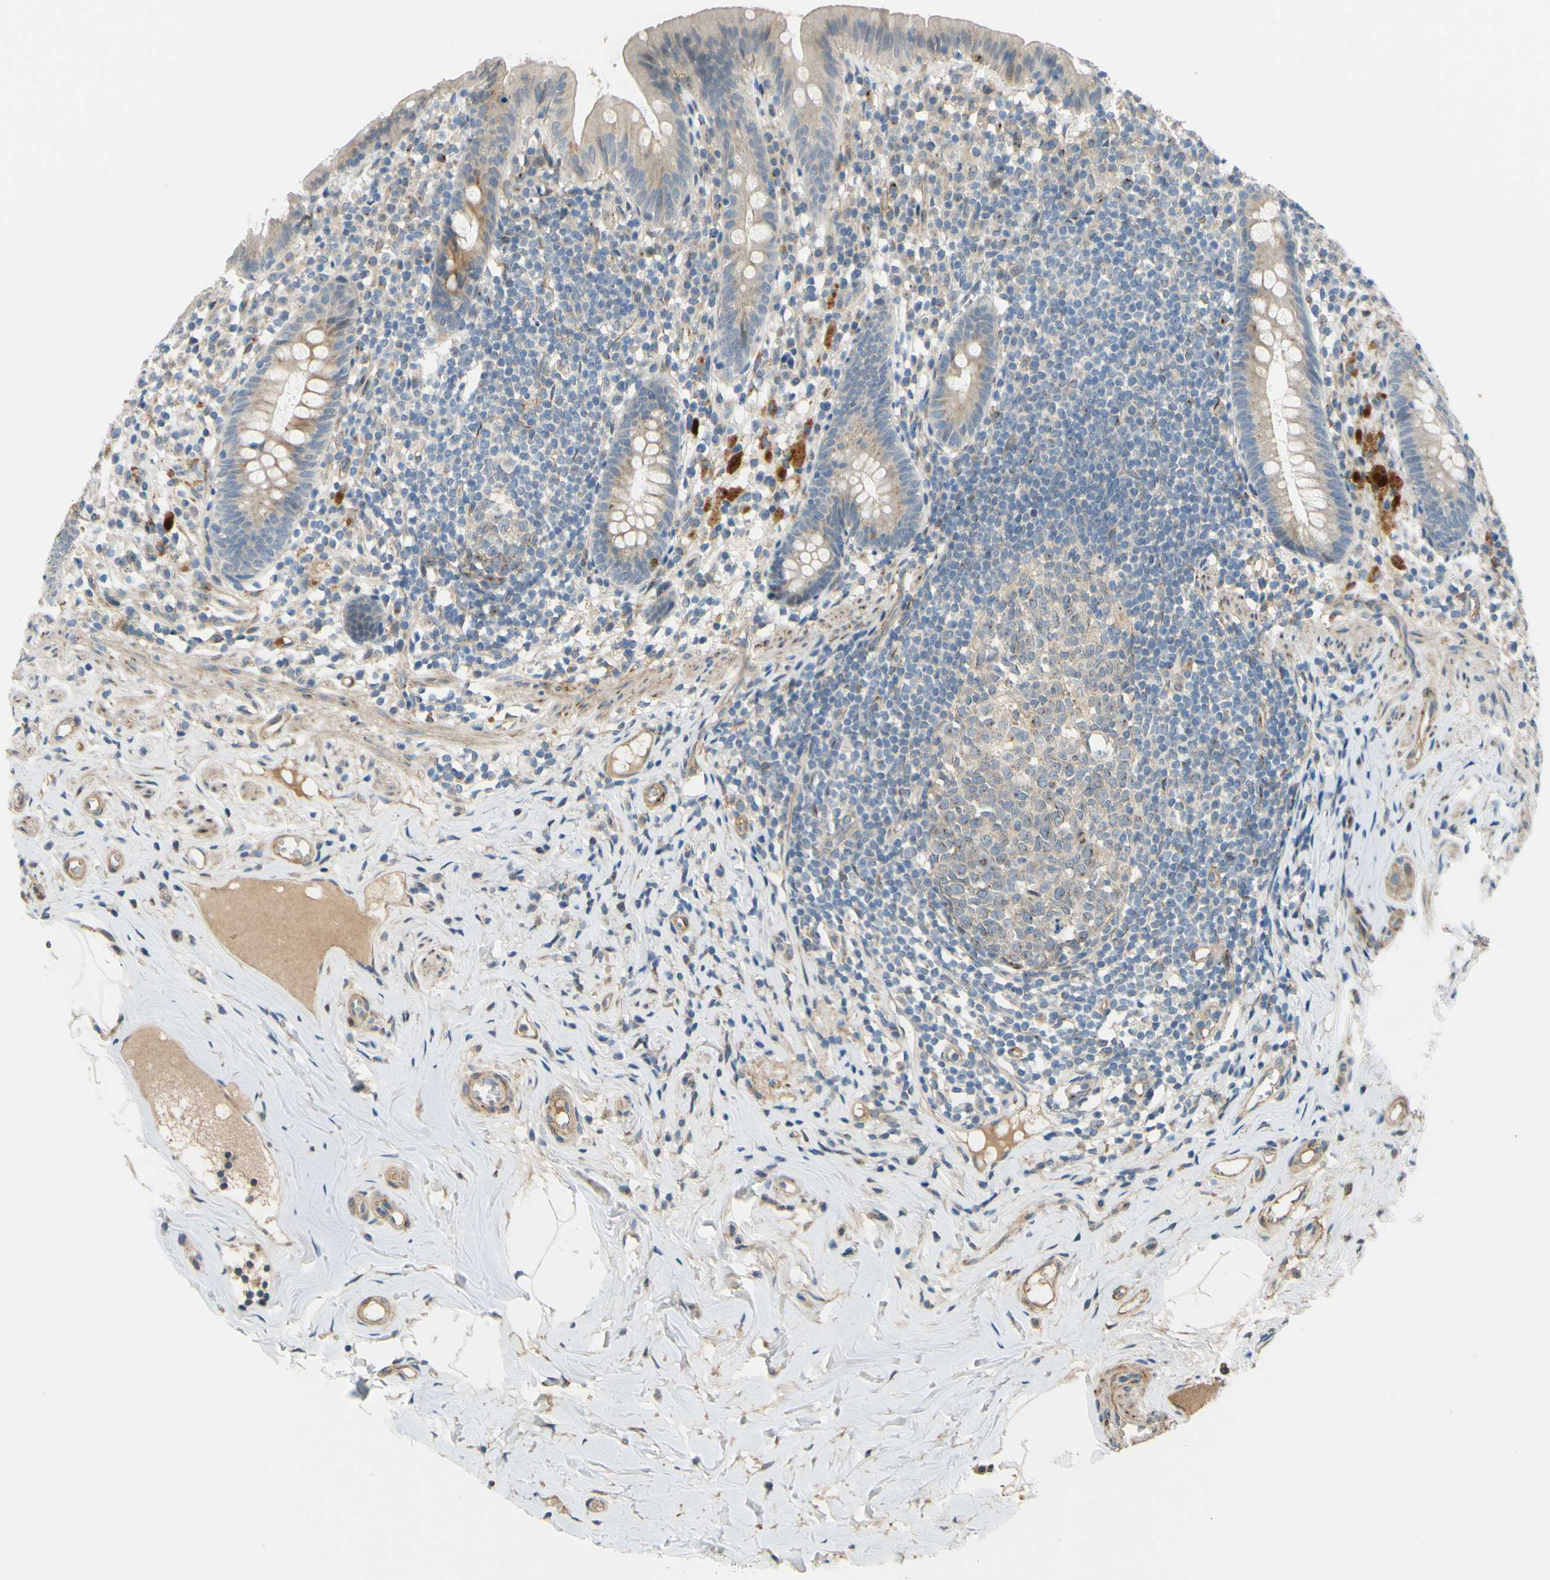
{"staining": {"intensity": "moderate", "quantity": ">75%", "location": "cytoplasmic/membranous"}, "tissue": "appendix", "cell_type": "Glandular cells", "image_type": "normal", "snomed": [{"axis": "morphology", "description": "Normal tissue, NOS"}, {"axis": "topography", "description": "Appendix"}], "caption": "Normal appendix was stained to show a protein in brown. There is medium levels of moderate cytoplasmic/membranous expression in approximately >75% of glandular cells. (IHC, brightfield microscopy, high magnification).", "gene": "ARHGAP1", "patient": {"sex": "male", "age": 52}}